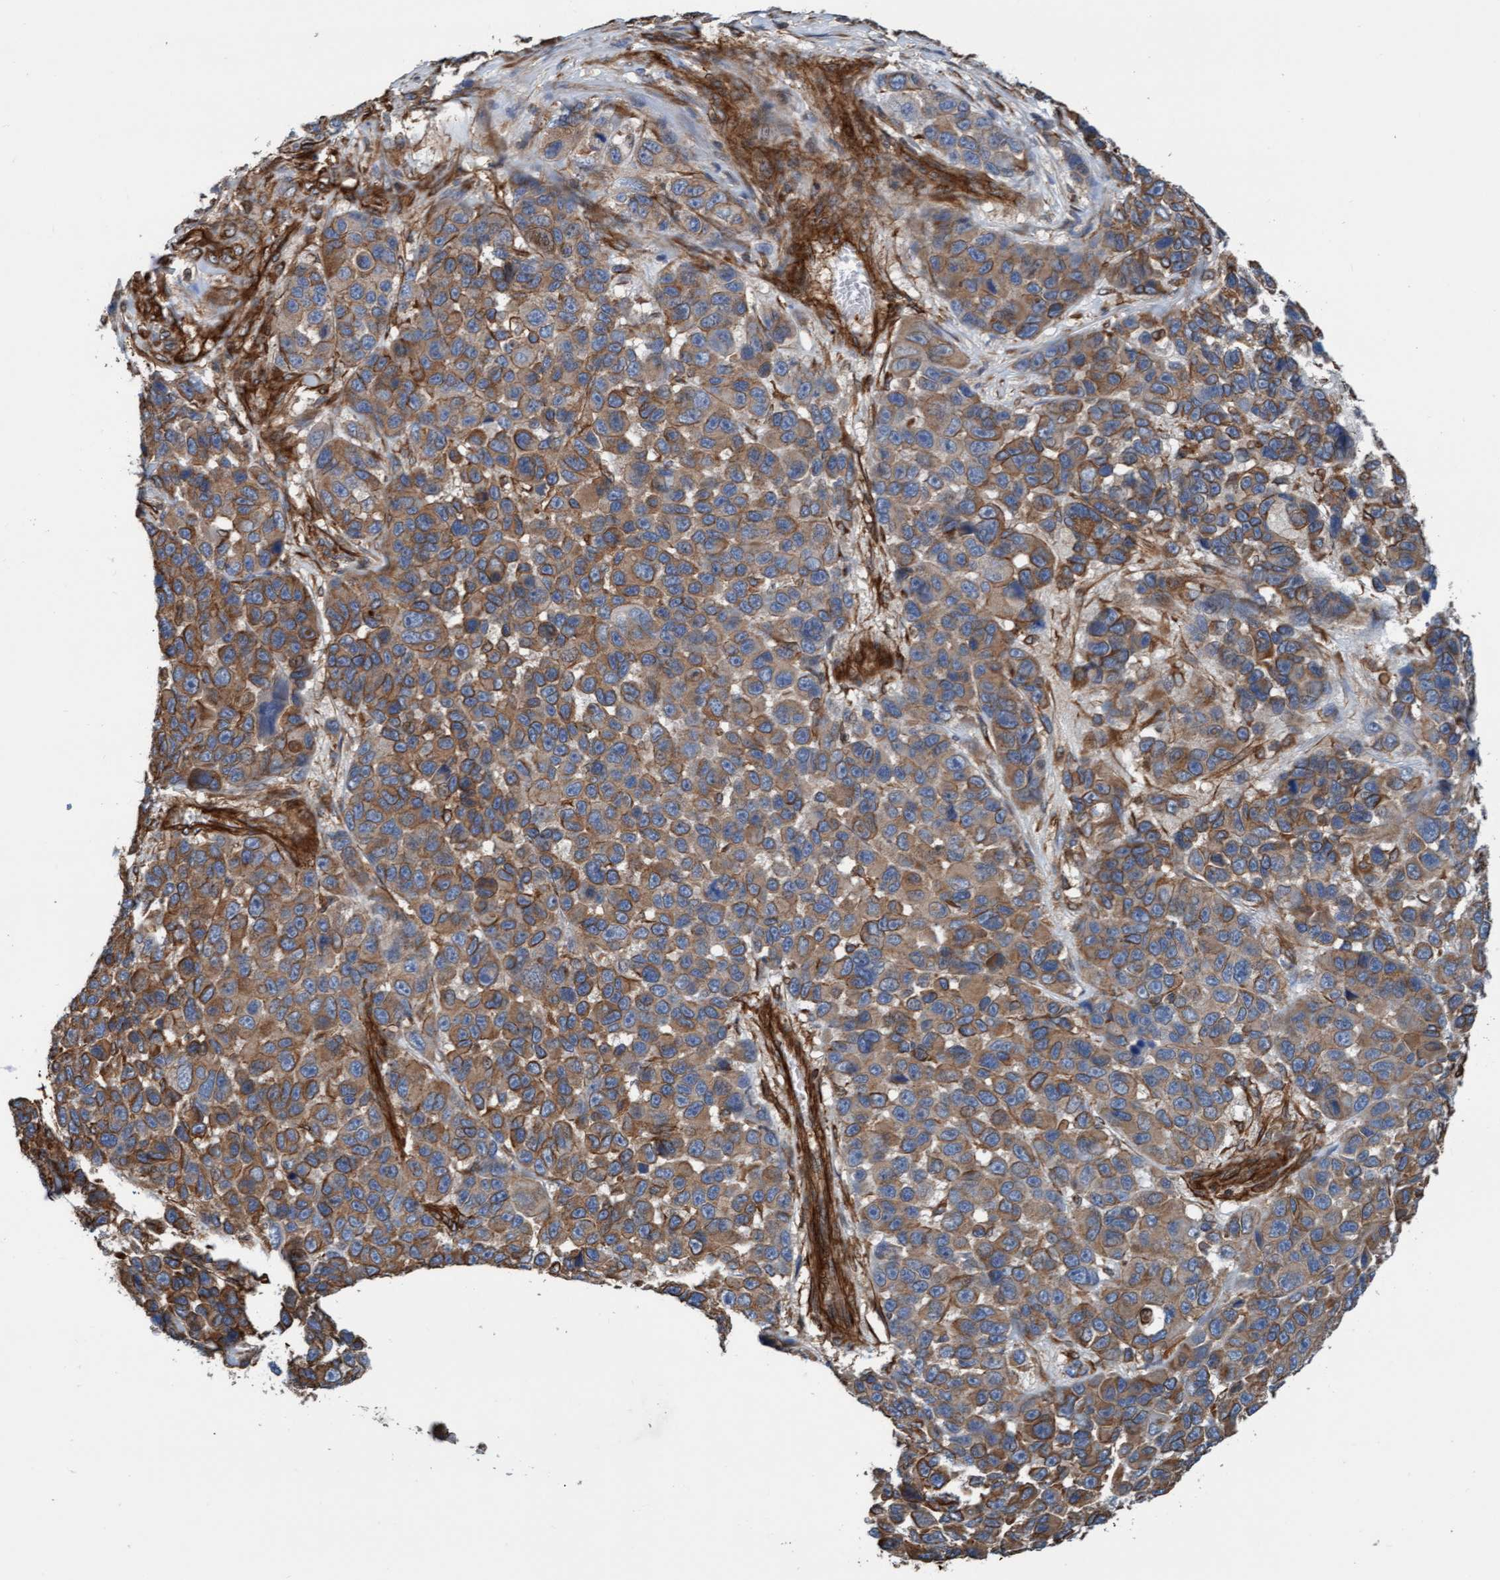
{"staining": {"intensity": "moderate", "quantity": ">75%", "location": "cytoplasmic/membranous"}, "tissue": "melanoma", "cell_type": "Tumor cells", "image_type": "cancer", "snomed": [{"axis": "morphology", "description": "Malignant melanoma, NOS"}, {"axis": "topography", "description": "Skin"}], "caption": "Protein expression analysis of human malignant melanoma reveals moderate cytoplasmic/membranous positivity in approximately >75% of tumor cells.", "gene": "STXBP4", "patient": {"sex": "male", "age": 53}}